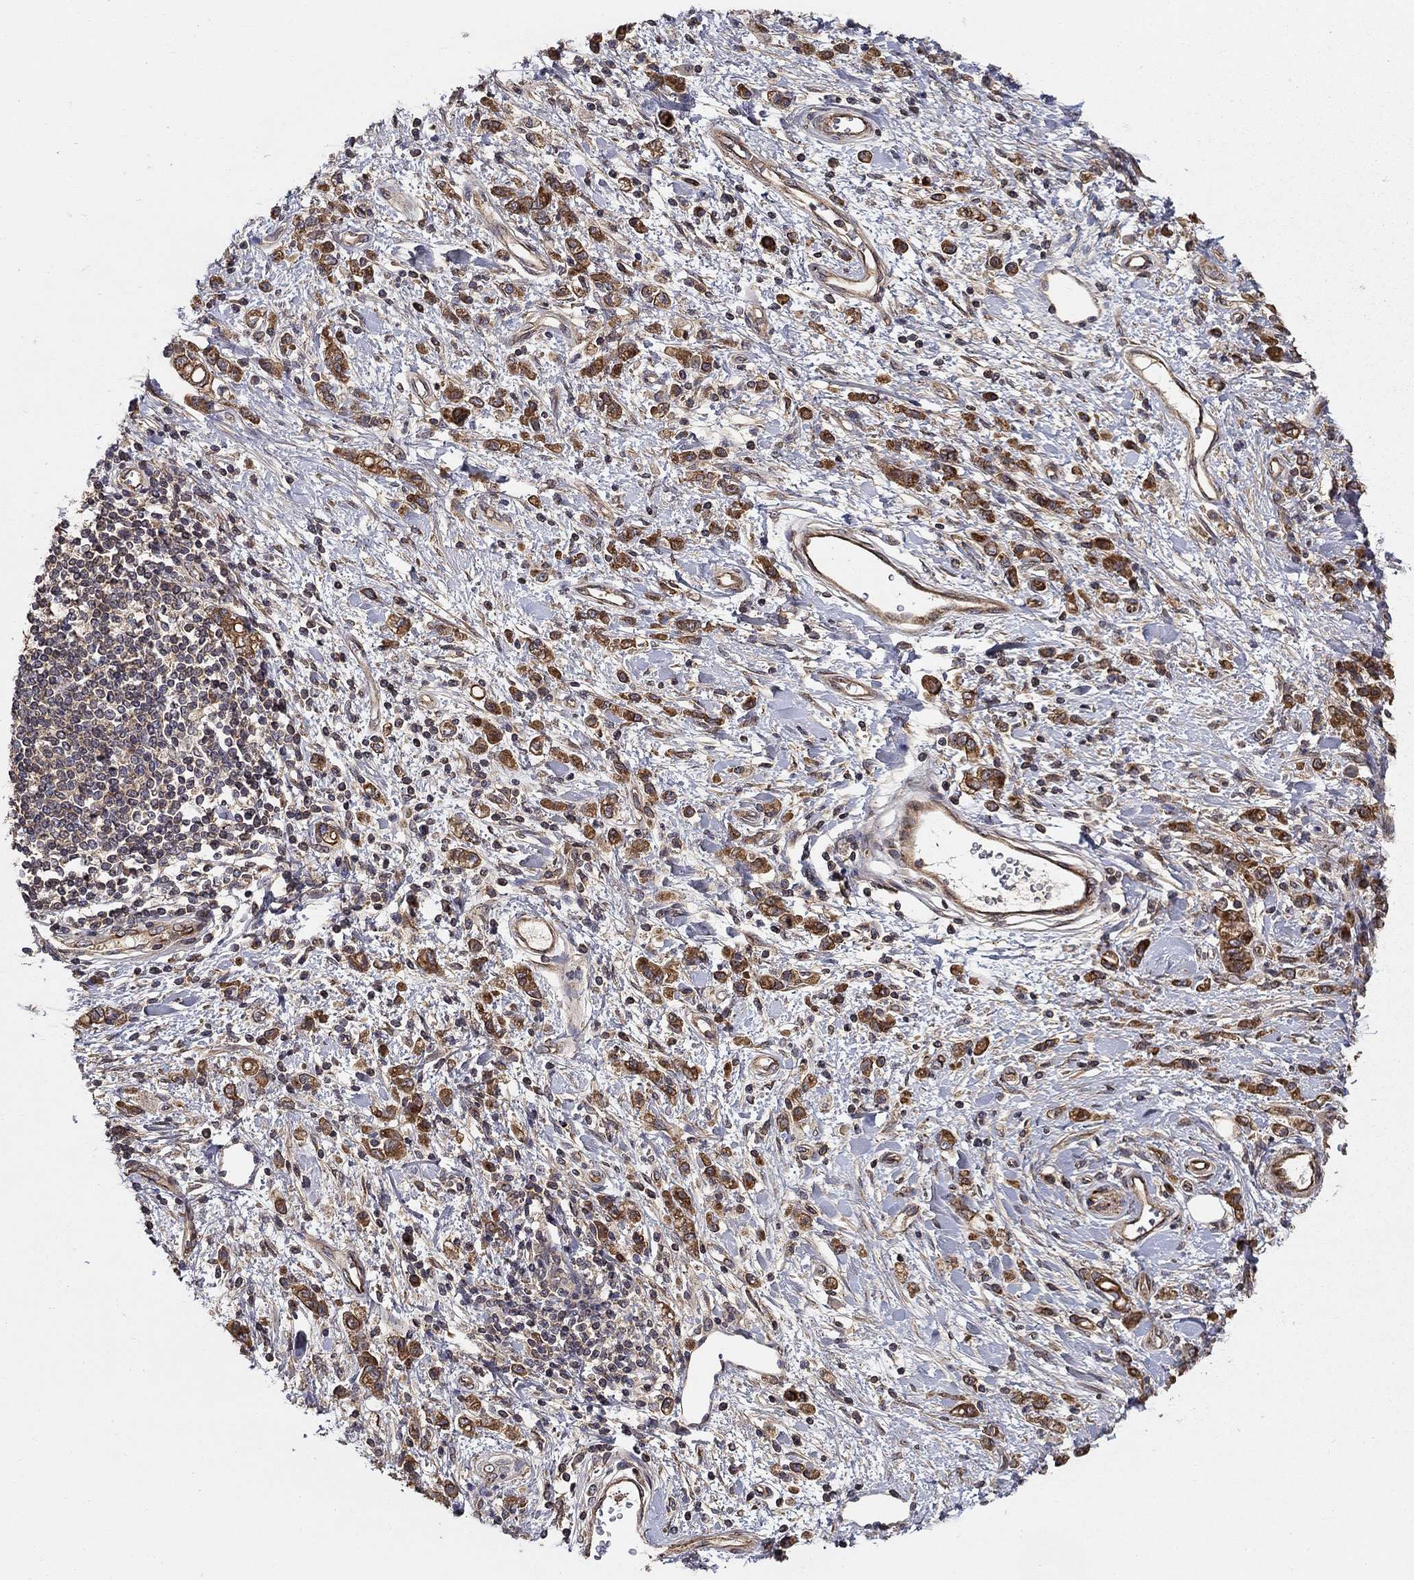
{"staining": {"intensity": "strong", "quantity": ">75%", "location": "cytoplasmic/membranous"}, "tissue": "stomach cancer", "cell_type": "Tumor cells", "image_type": "cancer", "snomed": [{"axis": "morphology", "description": "Adenocarcinoma, NOS"}, {"axis": "topography", "description": "Stomach"}], "caption": "High-magnification brightfield microscopy of stomach cancer (adenocarcinoma) stained with DAB (brown) and counterstained with hematoxylin (blue). tumor cells exhibit strong cytoplasmic/membranous staining is seen in approximately>75% of cells.", "gene": "BMERB1", "patient": {"sex": "male", "age": 77}}